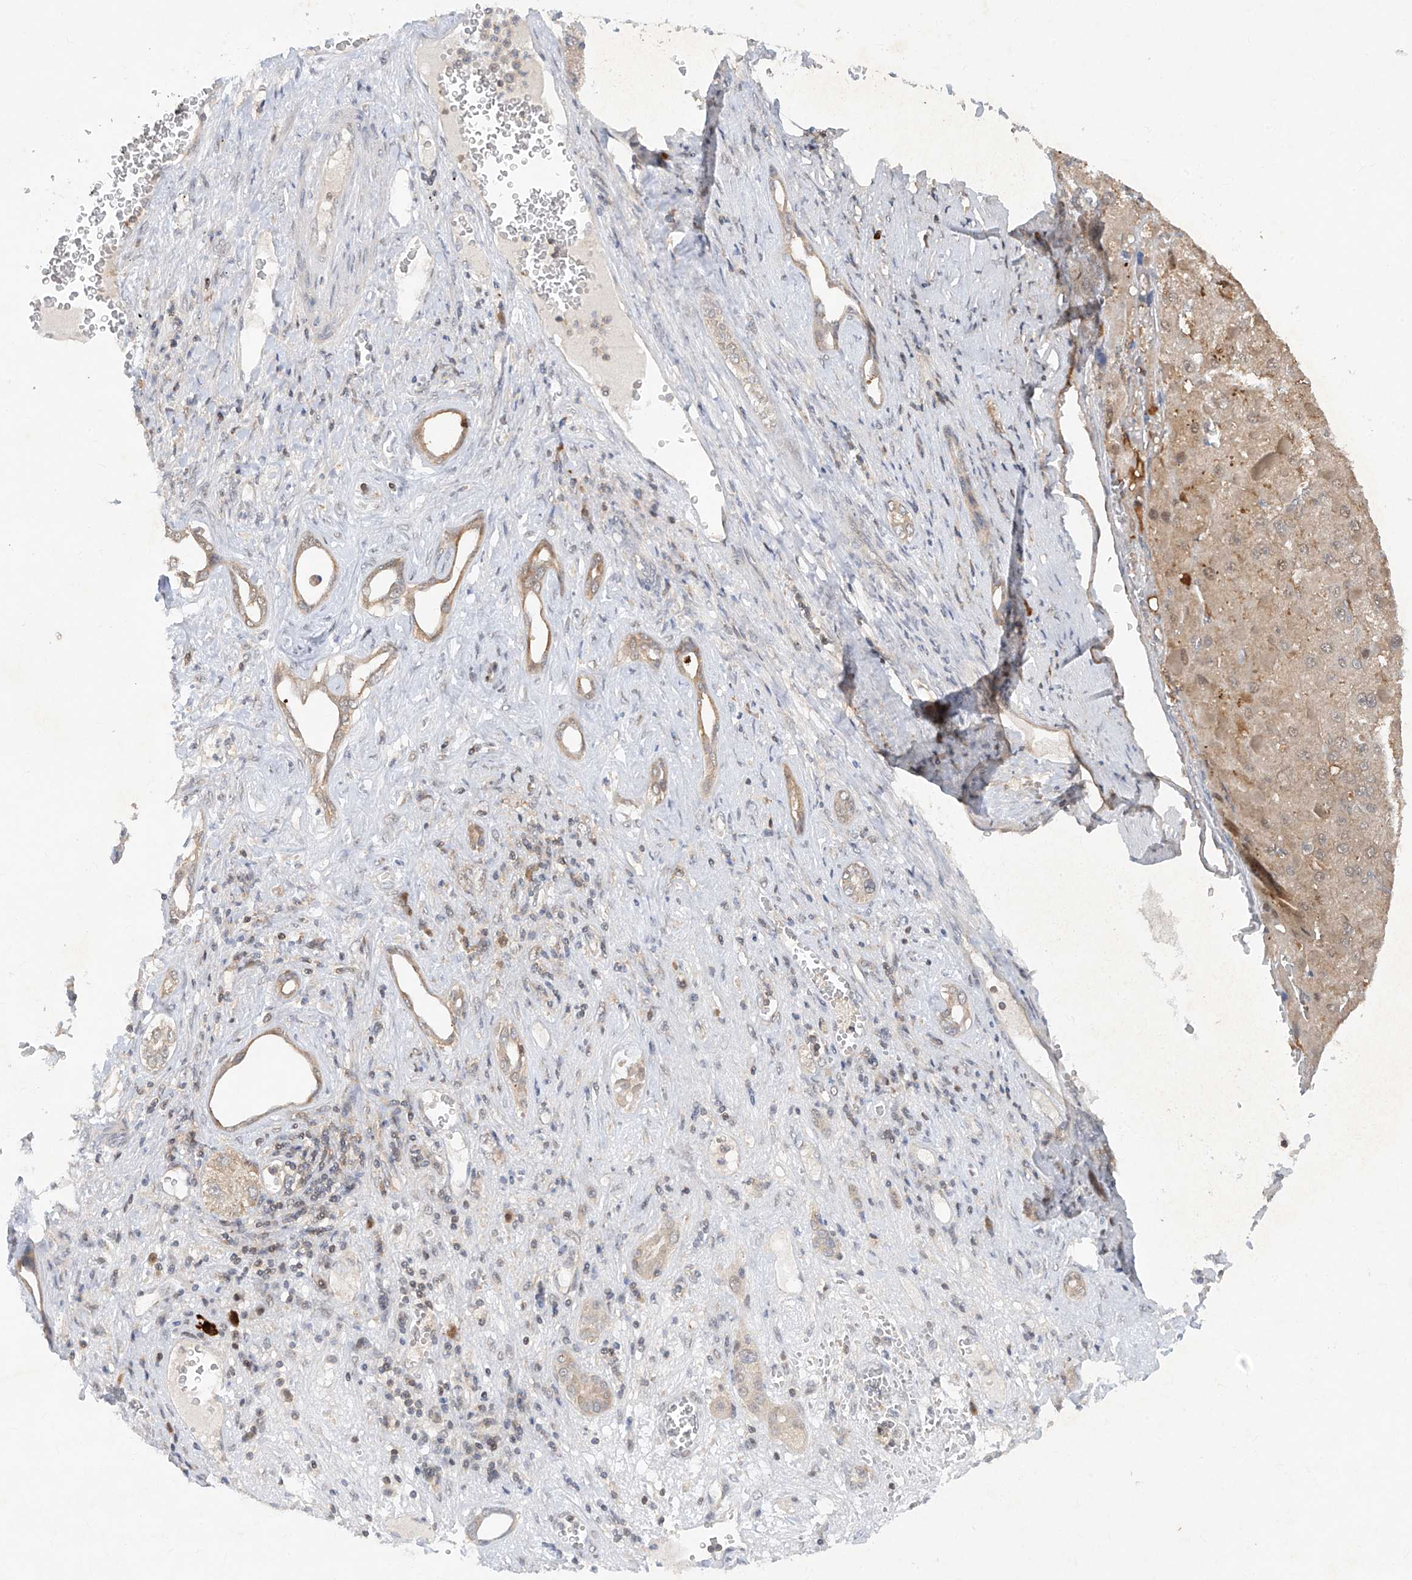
{"staining": {"intensity": "weak", "quantity": "<25%", "location": "cytoplasmic/membranous"}, "tissue": "liver cancer", "cell_type": "Tumor cells", "image_type": "cancer", "snomed": [{"axis": "morphology", "description": "Carcinoma, Hepatocellular, NOS"}, {"axis": "topography", "description": "Liver"}], "caption": "Immunohistochemical staining of human liver cancer (hepatocellular carcinoma) reveals no significant positivity in tumor cells.", "gene": "ZNF358", "patient": {"sex": "female", "age": 73}}